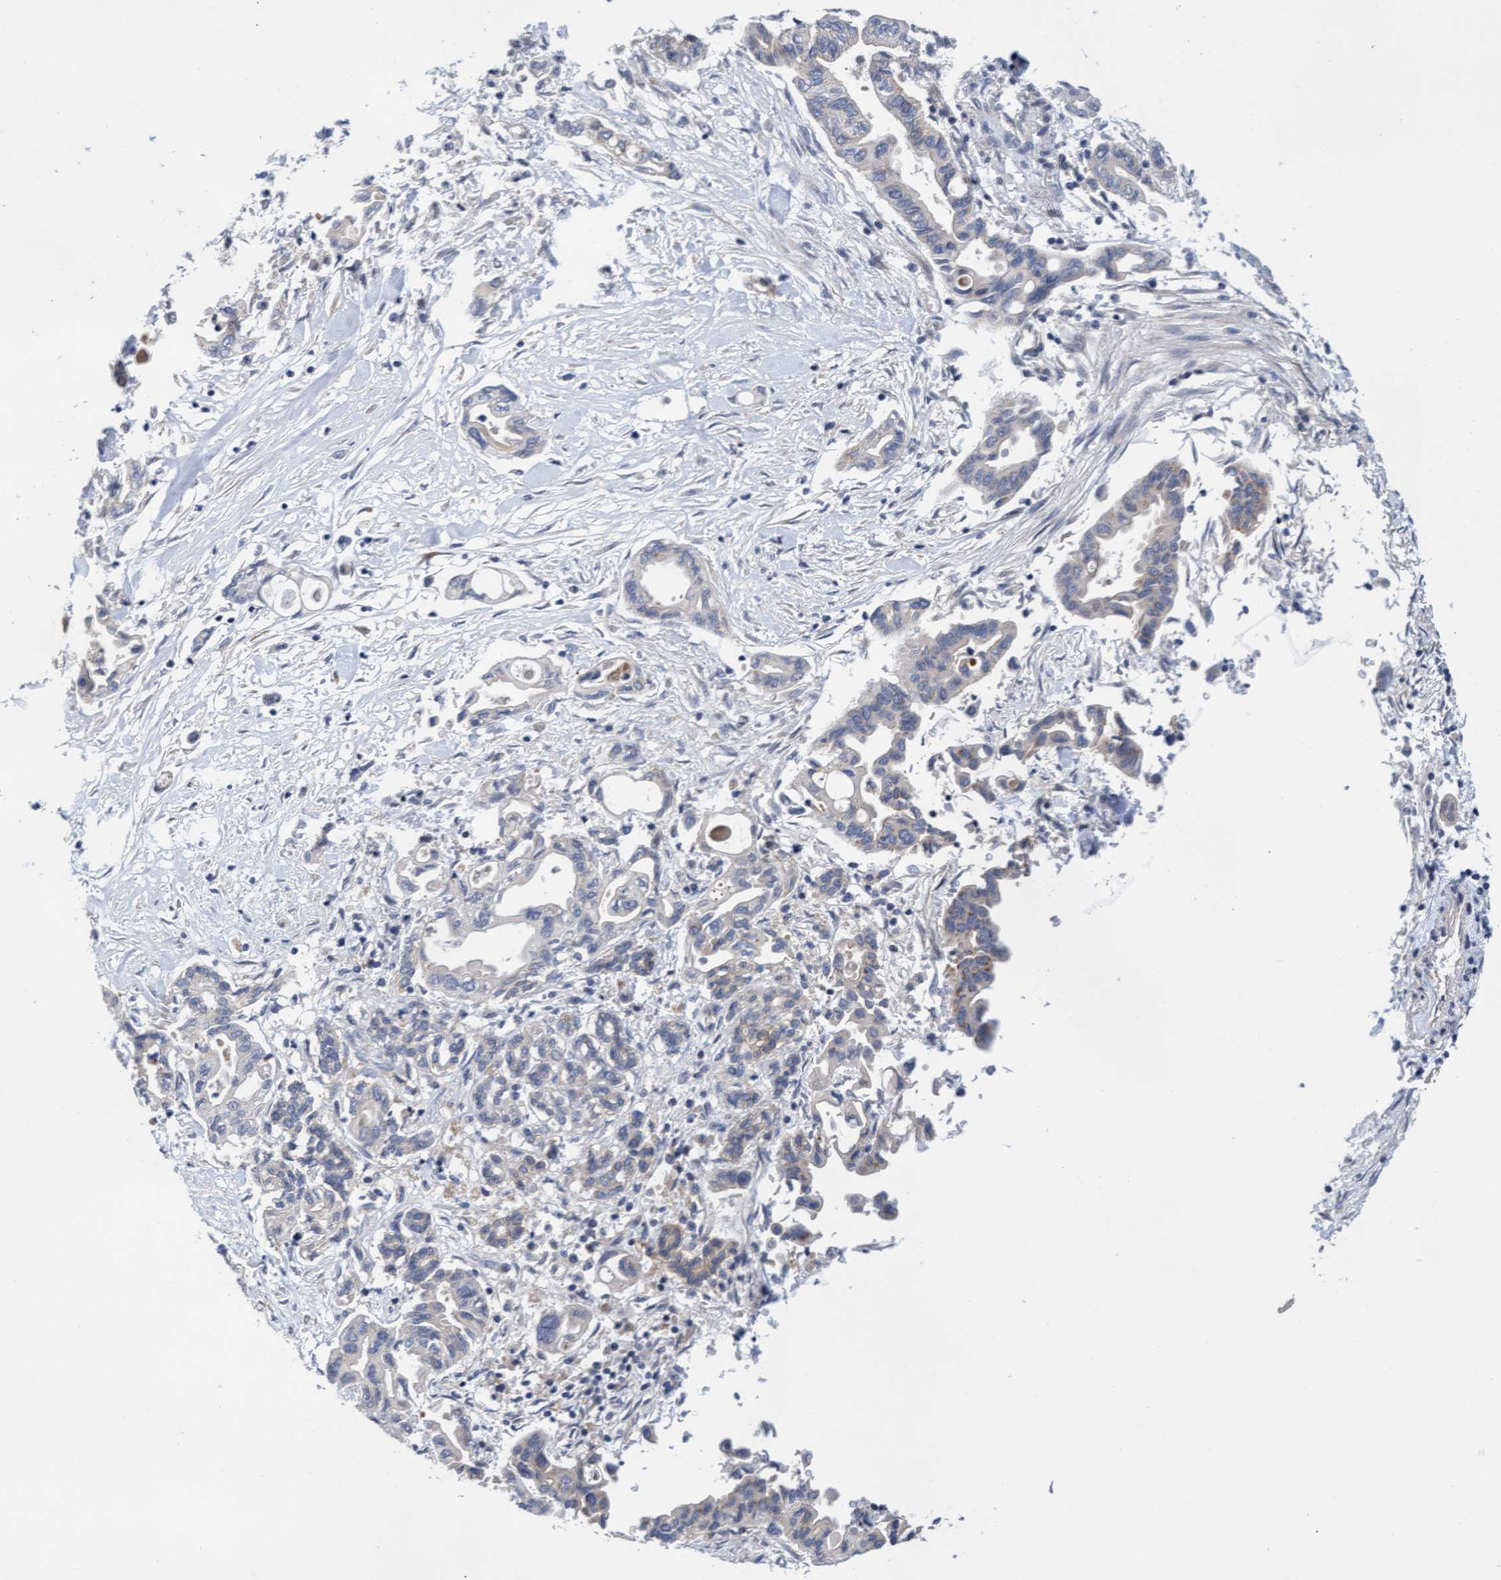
{"staining": {"intensity": "negative", "quantity": "none", "location": "none"}, "tissue": "pancreatic cancer", "cell_type": "Tumor cells", "image_type": "cancer", "snomed": [{"axis": "morphology", "description": "Adenocarcinoma, NOS"}, {"axis": "topography", "description": "Pancreas"}], "caption": "DAB (3,3'-diaminobenzidine) immunohistochemical staining of human pancreatic adenocarcinoma exhibits no significant positivity in tumor cells. (Immunohistochemistry, brightfield microscopy, high magnification).", "gene": "ABCF2", "patient": {"sex": "female", "age": 57}}